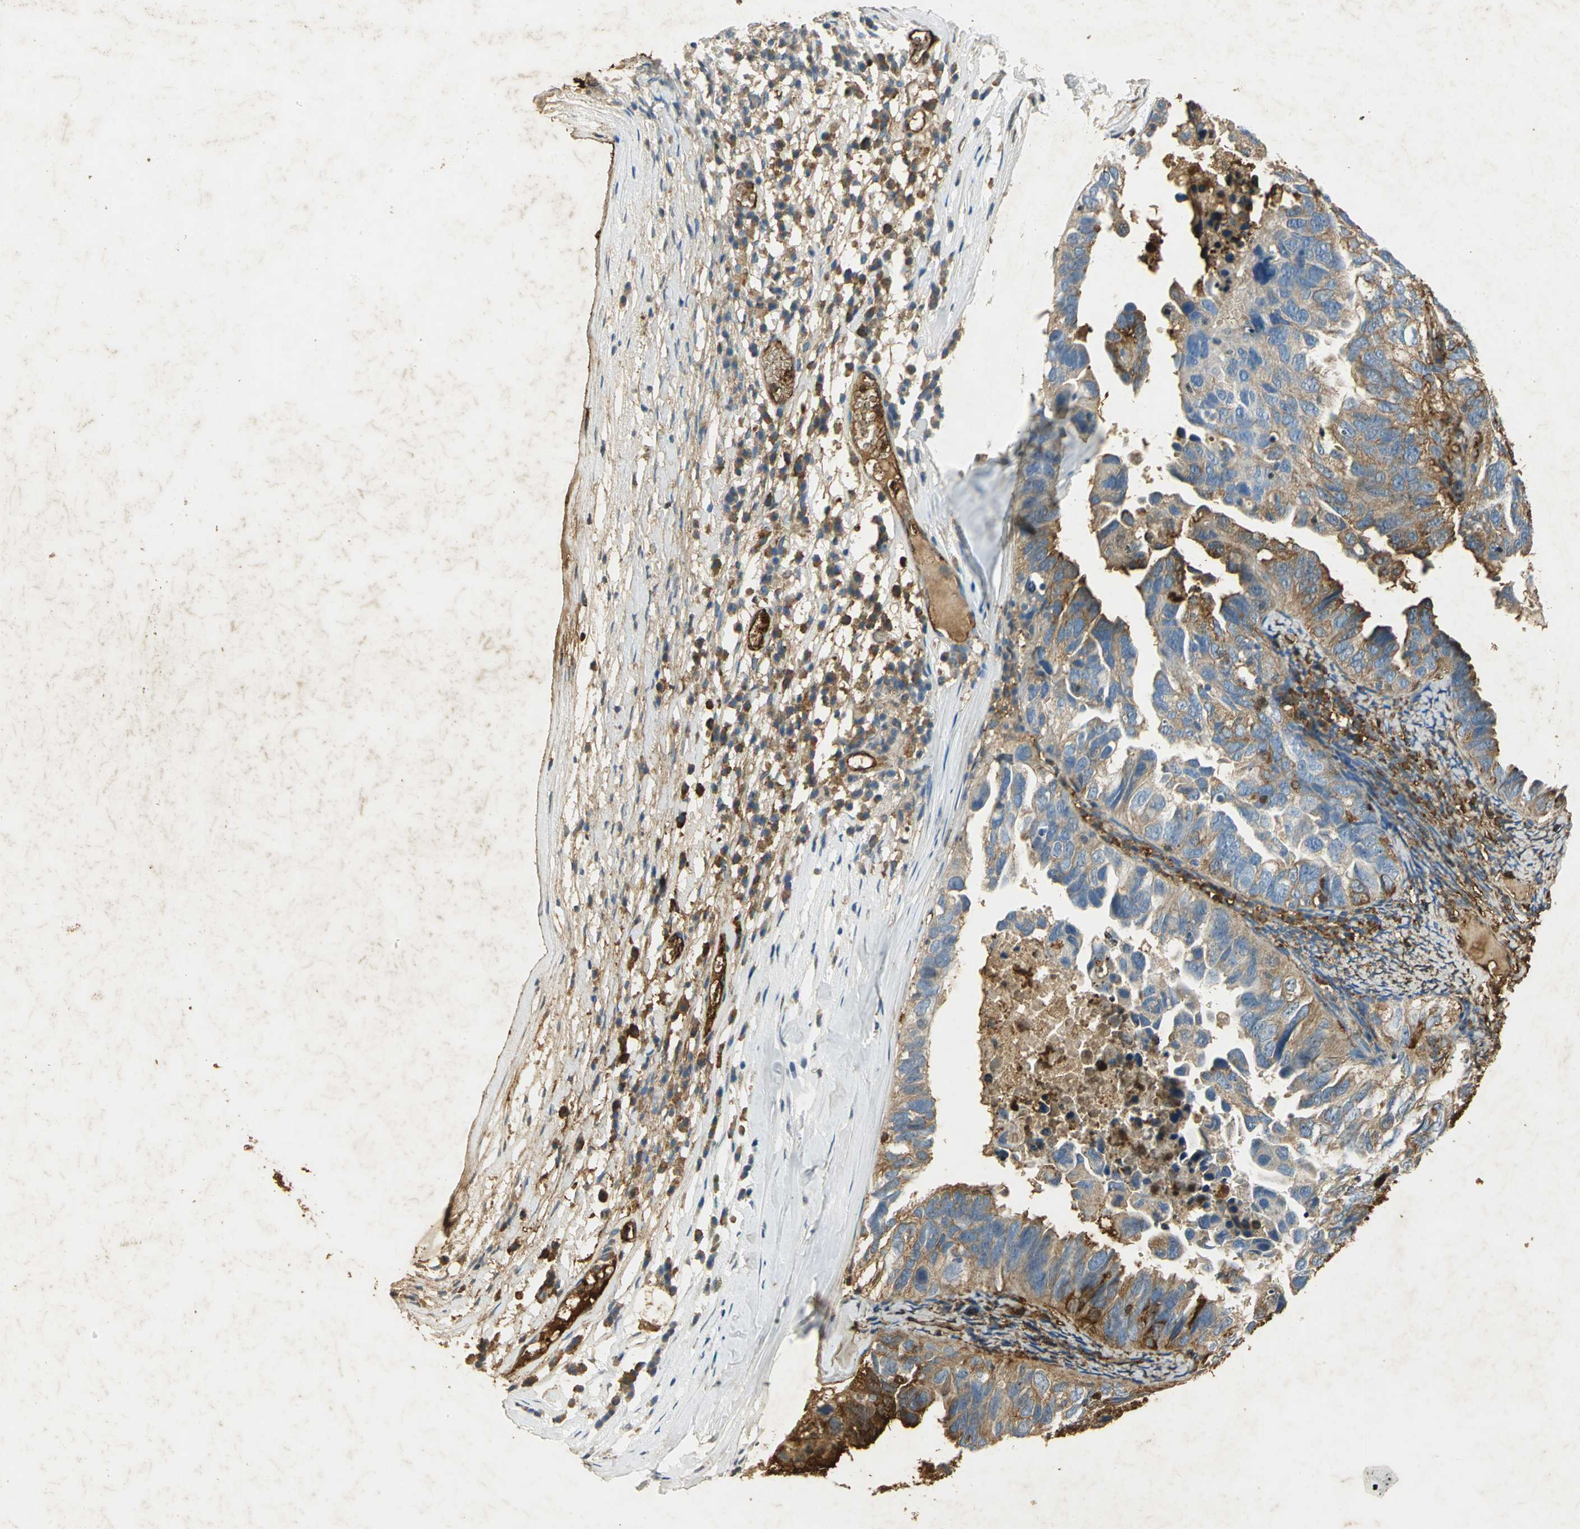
{"staining": {"intensity": "moderate", "quantity": ">75%", "location": "cytoplasmic/membranous"}, "tissue": "ovarian cancer", "cell_type": "Tumor cells", "image_type": "cancer", "snomed": [{"axis": "morphology", "description": "Cystadenocarcinoma, serous, NOS"}, {"axis": "topography", "description": "Ovary"}], "caption": "Immunohistochemical staining of serous cystadenocarcinoma (ovarian) shows medium levels of moderate cytoplasmic/membranous positivity in about >75% of tumor cells. (DAB = brown stain, brightfield microscopy at high magnification).", "gene": "ANXA4", "patient": {"sex": "female", "age": 82}}